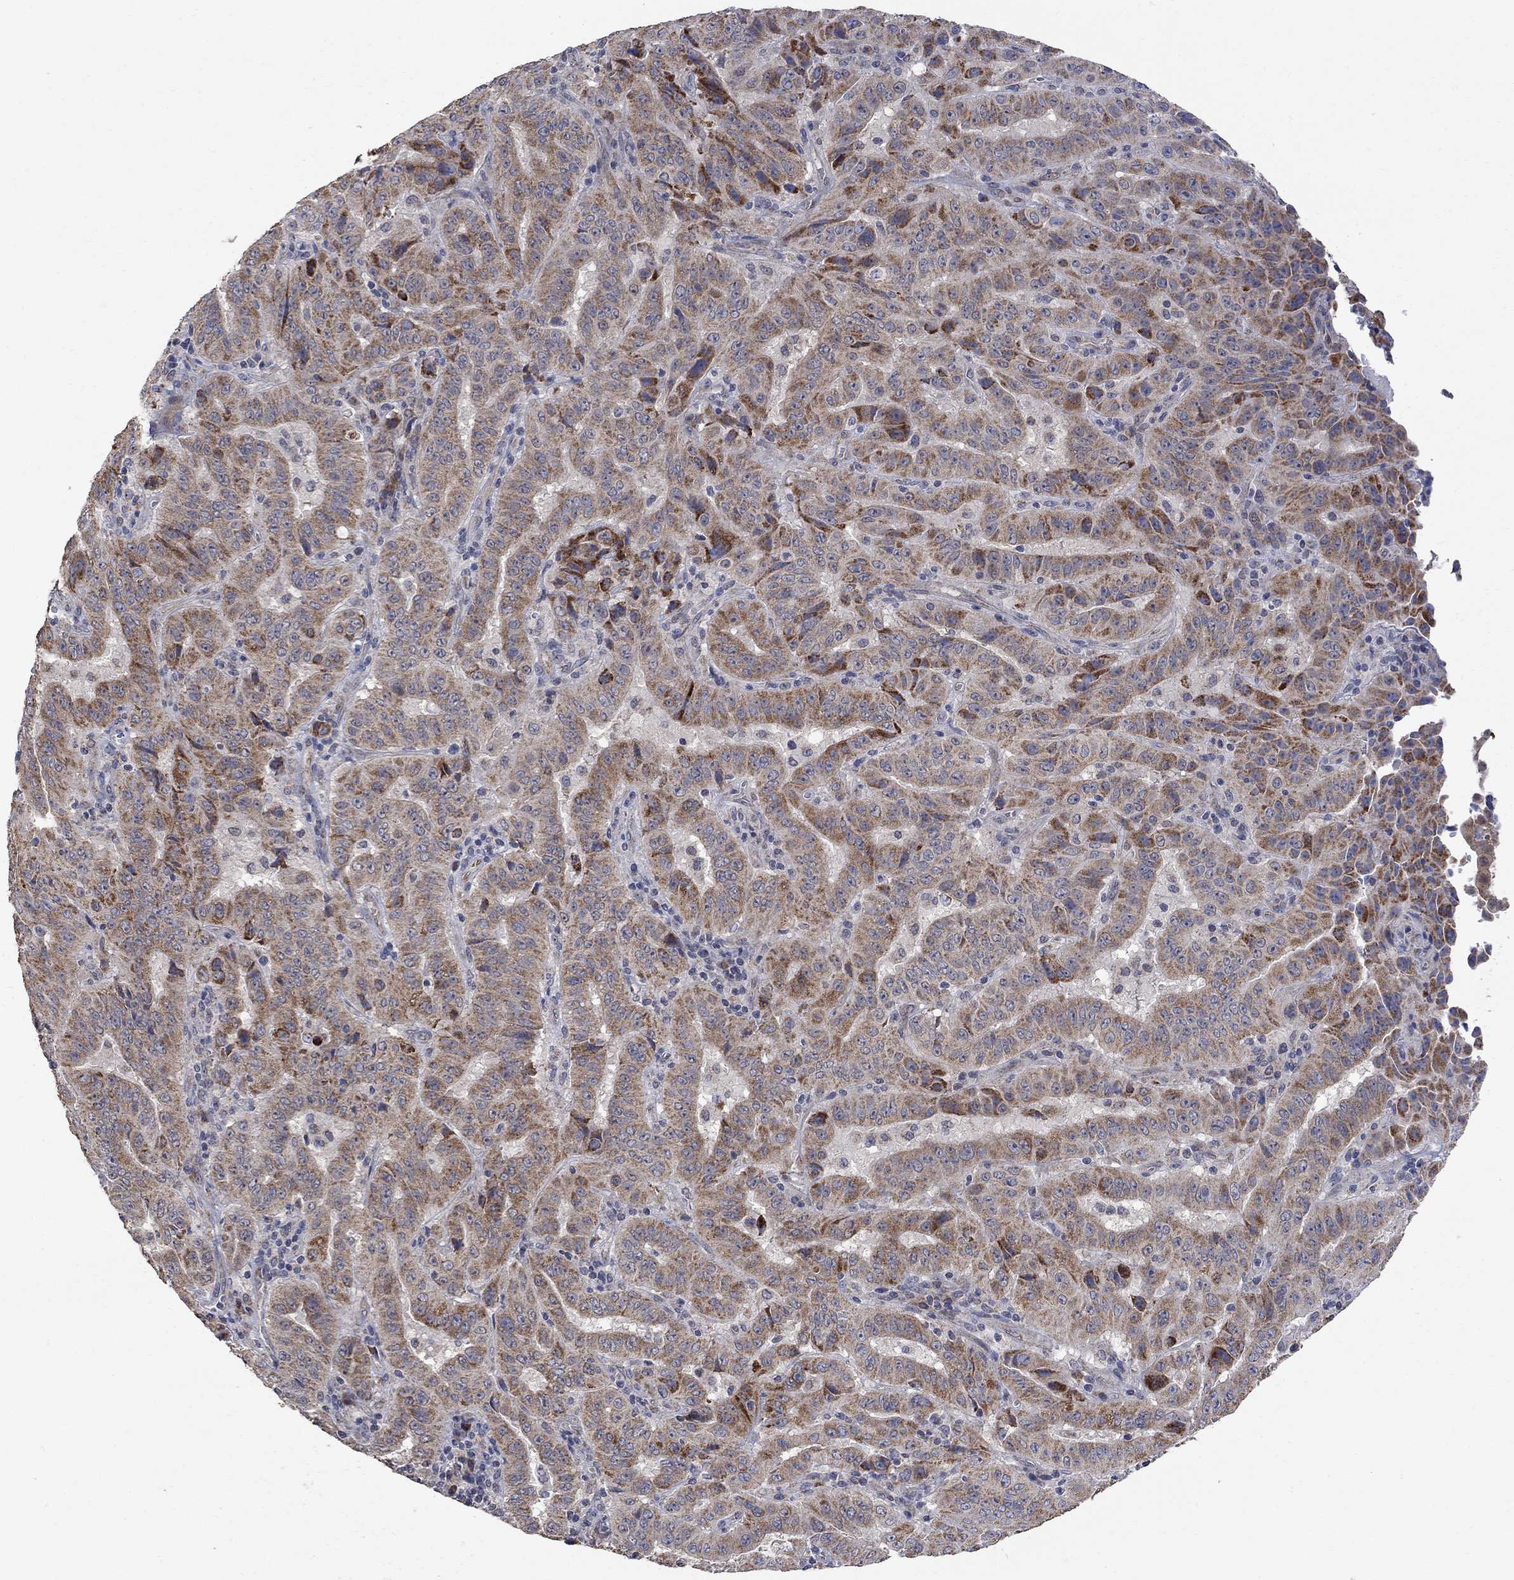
{"staining": {"intensity": "strong", "quantity": "25%-75%", "location": "cytoplasmic/membranous"}, "tissue": "pancreatic cancer", "cell_type": "Tumor cells", "image_type": "cancer", "snomed": [{"axis": "morphology", "description": "Adenocarcinoma, NOS"}, {"axis": "topography", "description": "Pancreas"}], "caption": "Immunohistochemical staining of pancreatic cancer demonstrates strong cytoplasmic/membranous protein positivity in about 25%-75% of tumor cells.", "gene": "ANKRA2", "patient": {"sex": "male", "age": 63}}